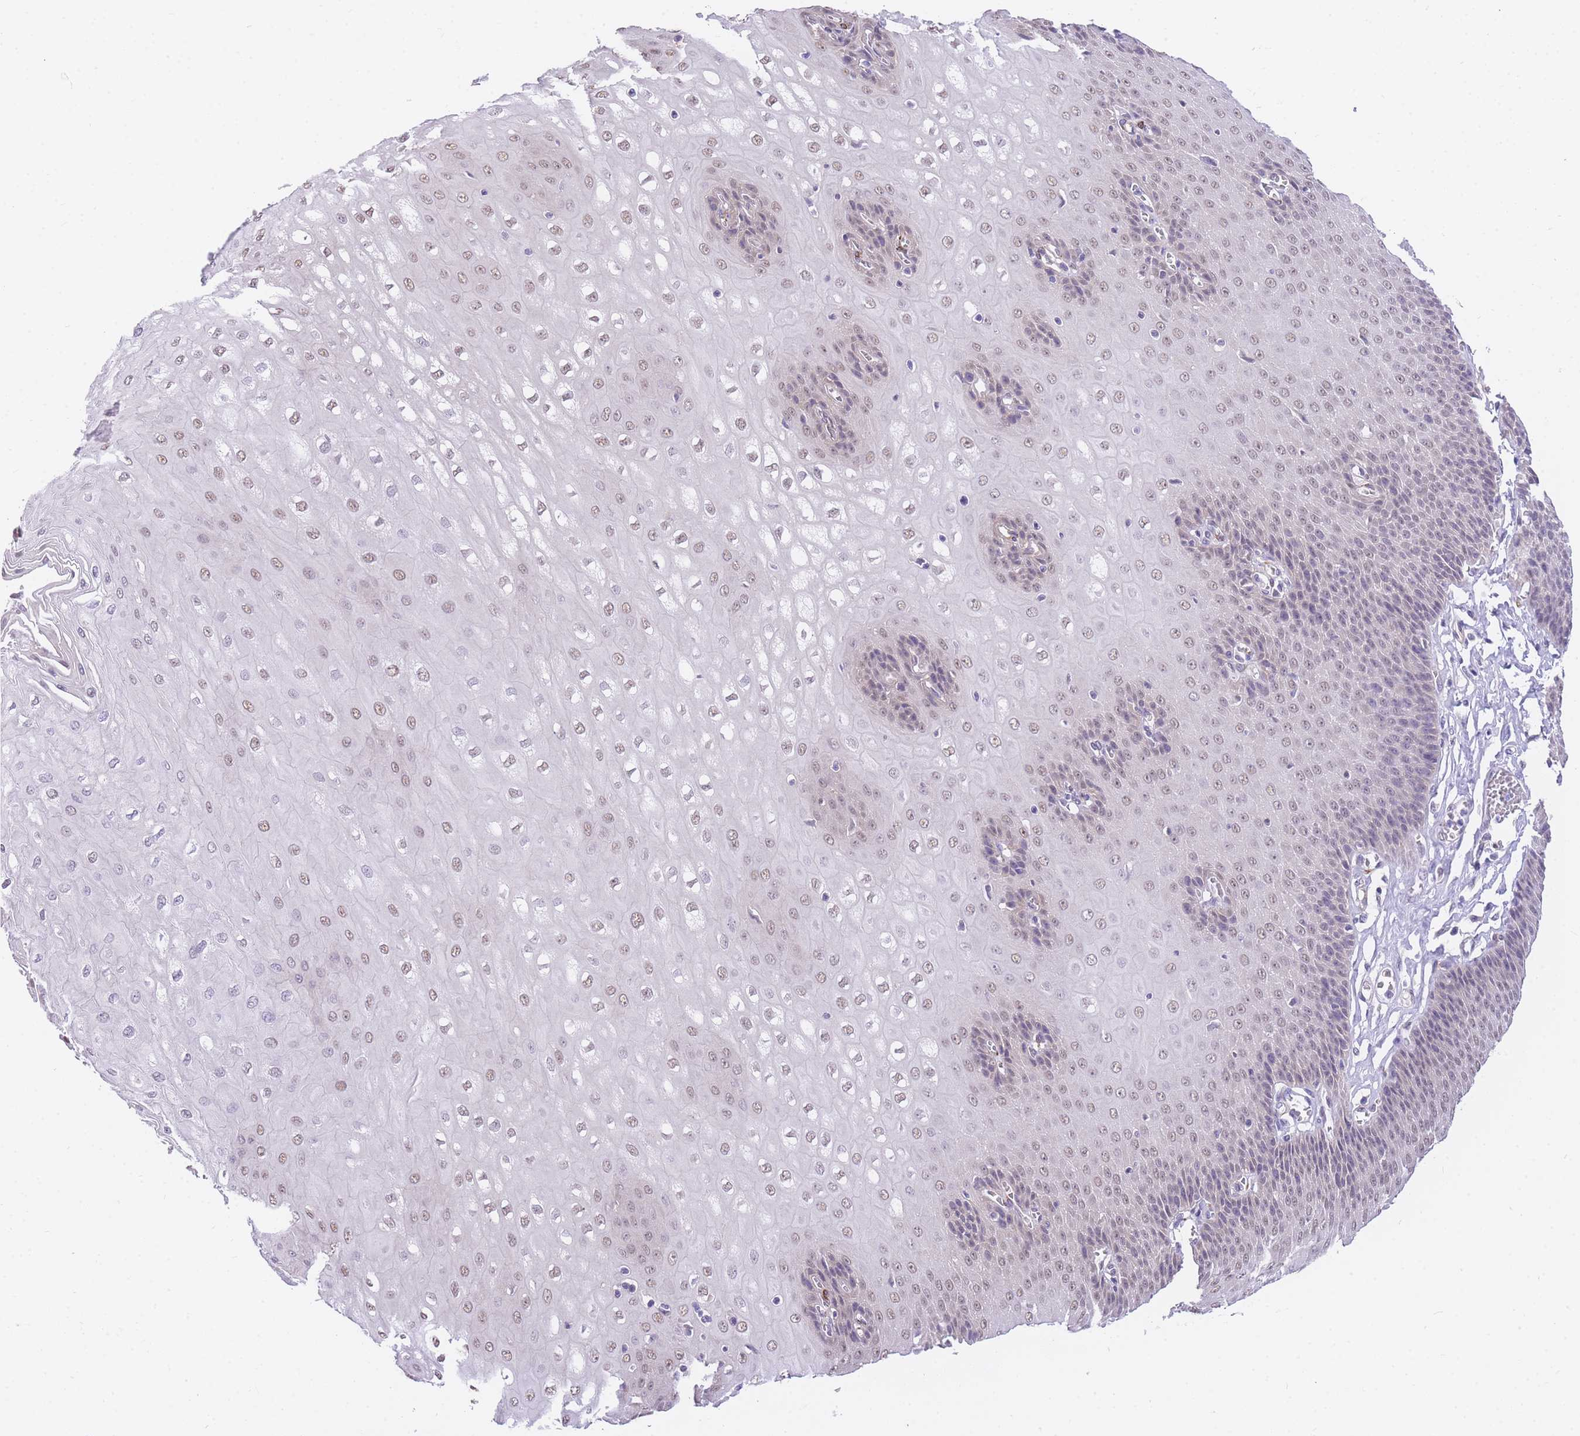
{"staining": {"intensity": "weak", "quantity": "25%-75%", "location": "nuclear"}, "tissue": "esophagus", "cell_type": "Squamous epithelial cells", "image_type": "normal", "snomed": [{"axis": "morphology", "description": "Normal tissue, NOS"}, {"axis": "topography", "description": "Esophagus"}], "caption": "This image demonstrates IHC staining of benign esophagus, with low weak nuclear positivity in approximately 25%-75% of squamous epithelial cells.", "gene": "S100PBP", "patient": {"sex": "male", "age": 60}}